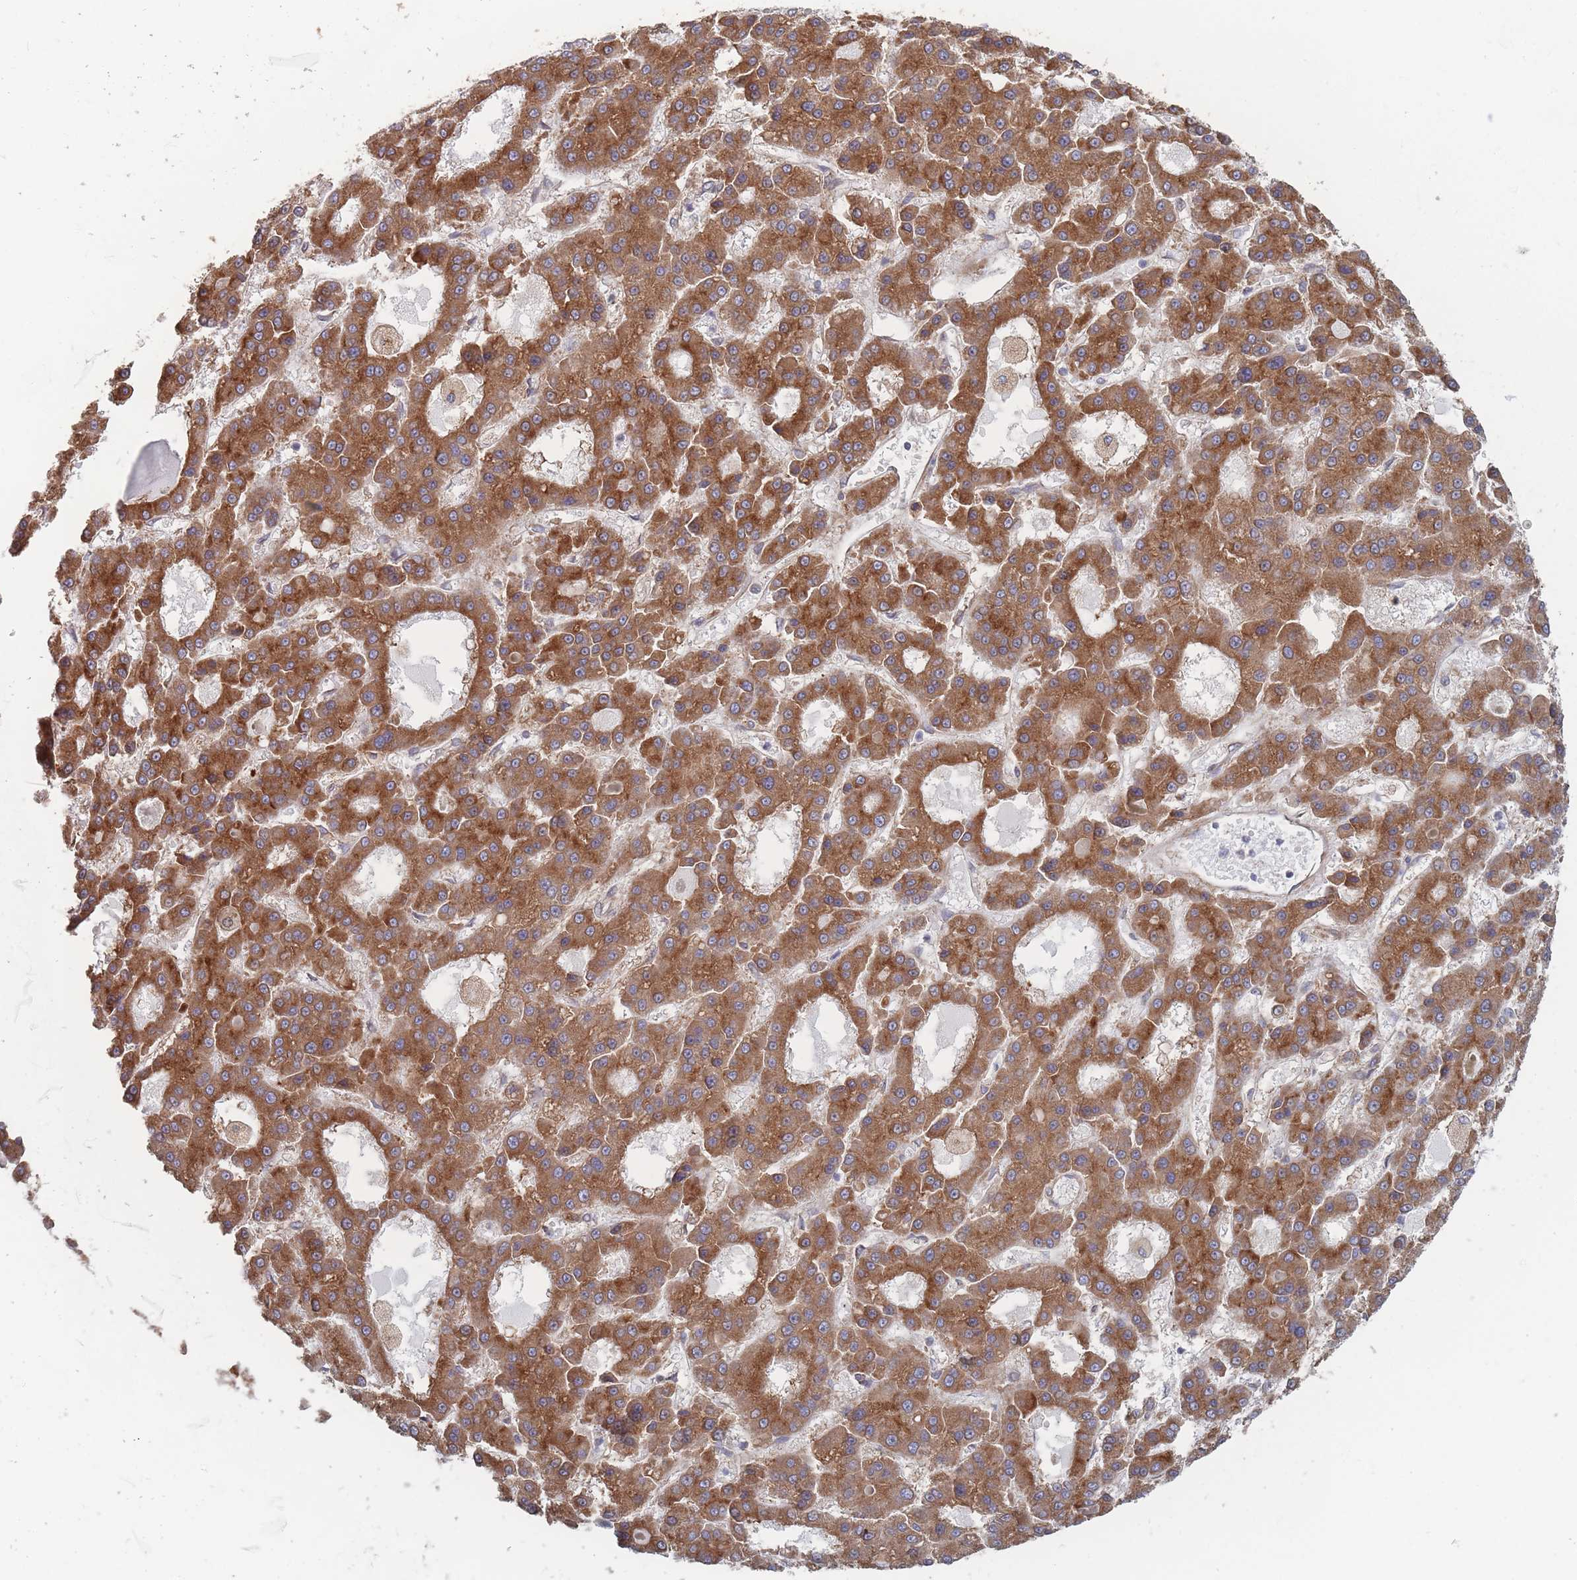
{"staining": {"intensity": "strong", "quantity": ">75%", "location": "cytoplasmic/membranous"}, "tissue": "liver cancer", "cell_type": "Tumor cells", "image_type": "cancer", "snomed": [{"axis": "morphology", "description": "Carcinoma, Hepatocellular, NOS"}, {"axis": "topography", "description": "Liver"}], "caption": "Immunohistochemistry photomicrograph of neoplastic tissue: human hepatocellular carcinoma (liver) stained using IHC exhibits high levels of strong protein expression localized specifically in the cytoplasmic/membranous of tumor cells, appearing as a cytoplasmic/membranous brown color.", "gene": "KDSR", "patient": {"sex": "male", "age": 70}}